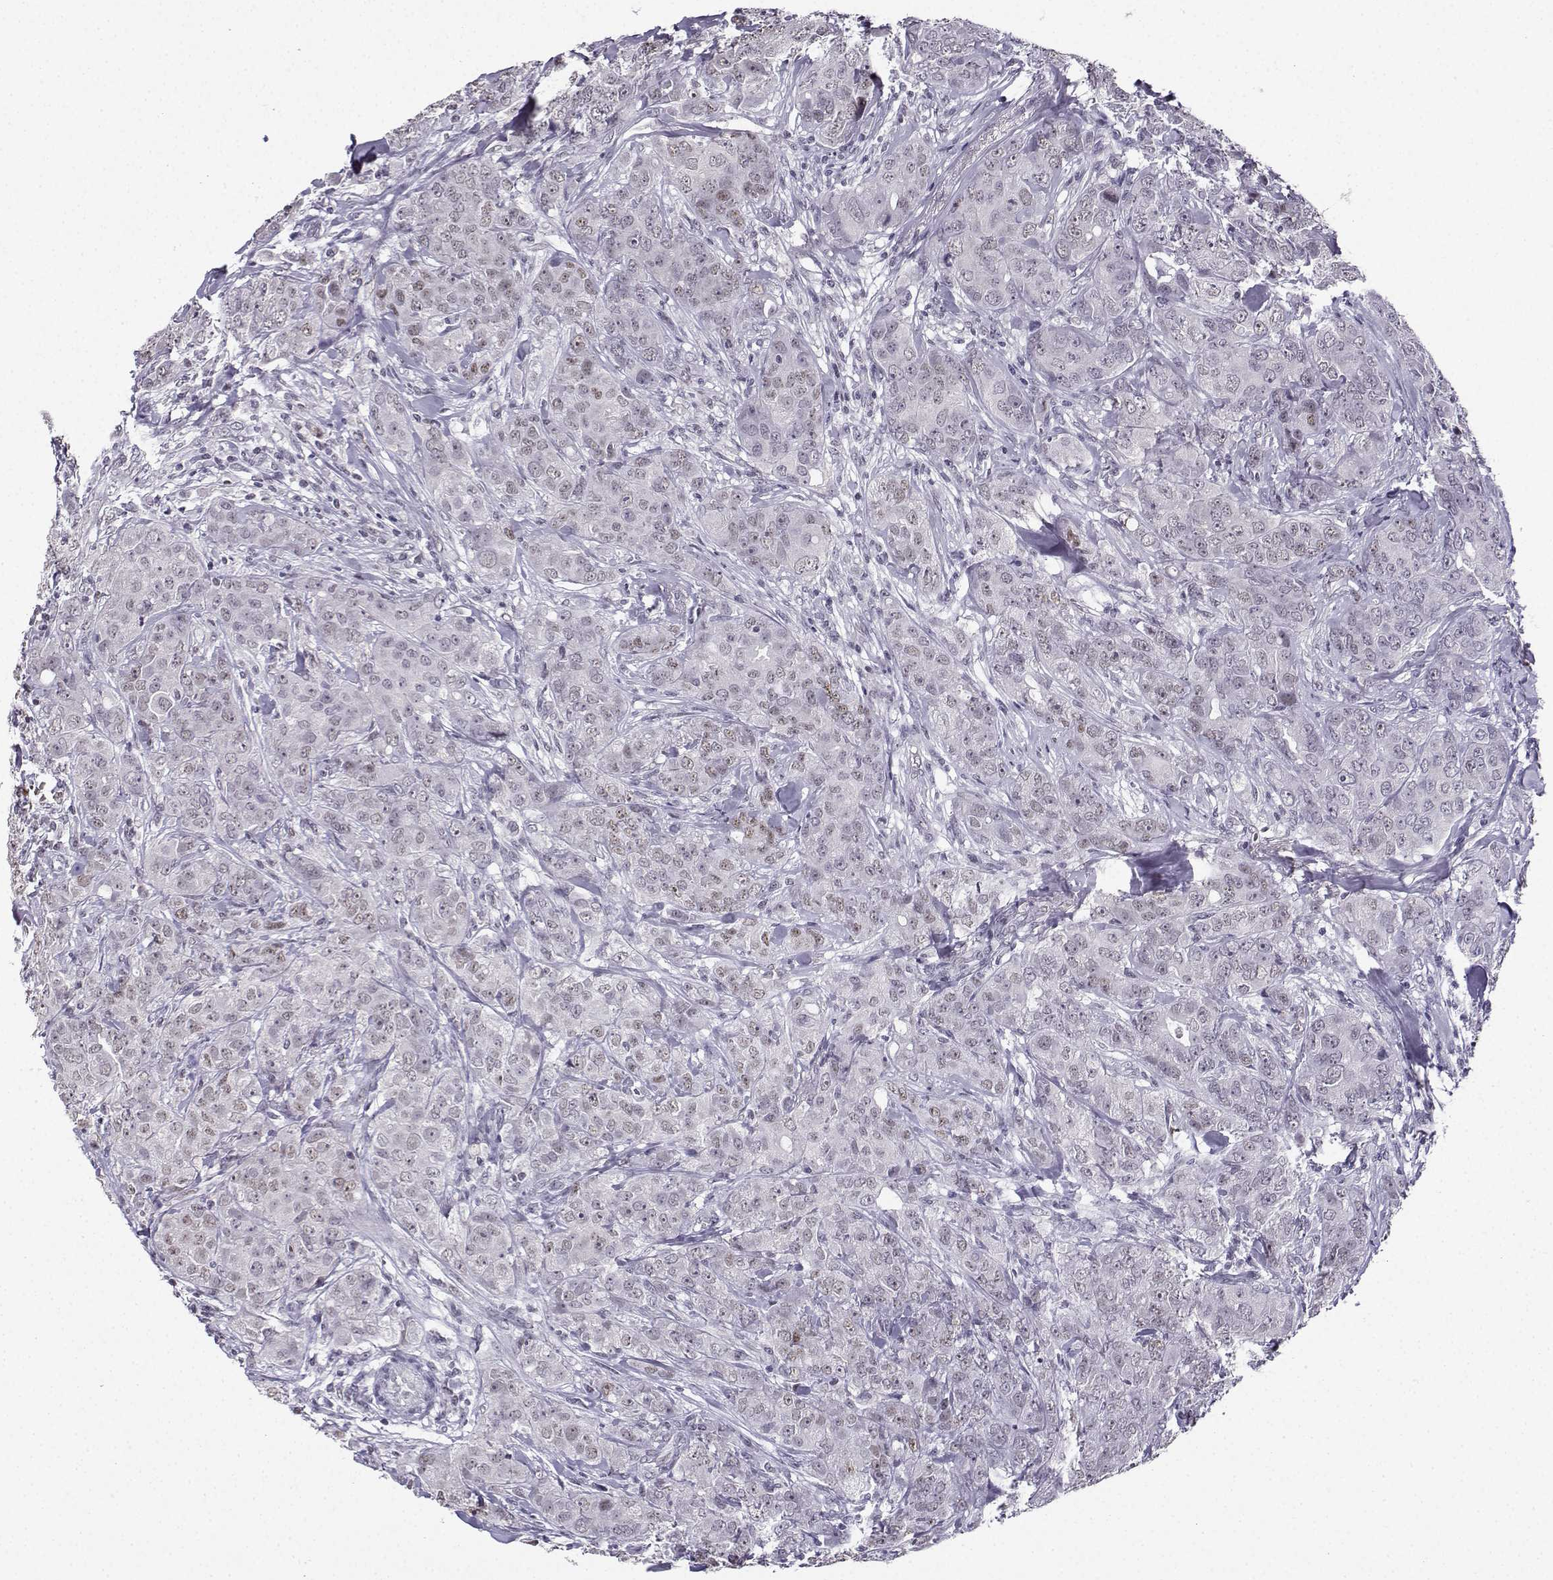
{"staining": {"intensity": "negative", "quantity": "none", "location": "none"}, "tissue": "breast cancer", "cell_type": "Tumor cells", "image_type": "cancer", "snomed": [{"axis": "morphology", "description": "Duct carcinoma"}, {"axis": "topography", "description": "Breast"}], "caption": "DAB immunohistochemical staining of breast cancer (invasive ductal carcinoma) shows no significant expression in tumor cells.", "gene": "LRFN2", "patient": {"sex": "female", "age": 43}}